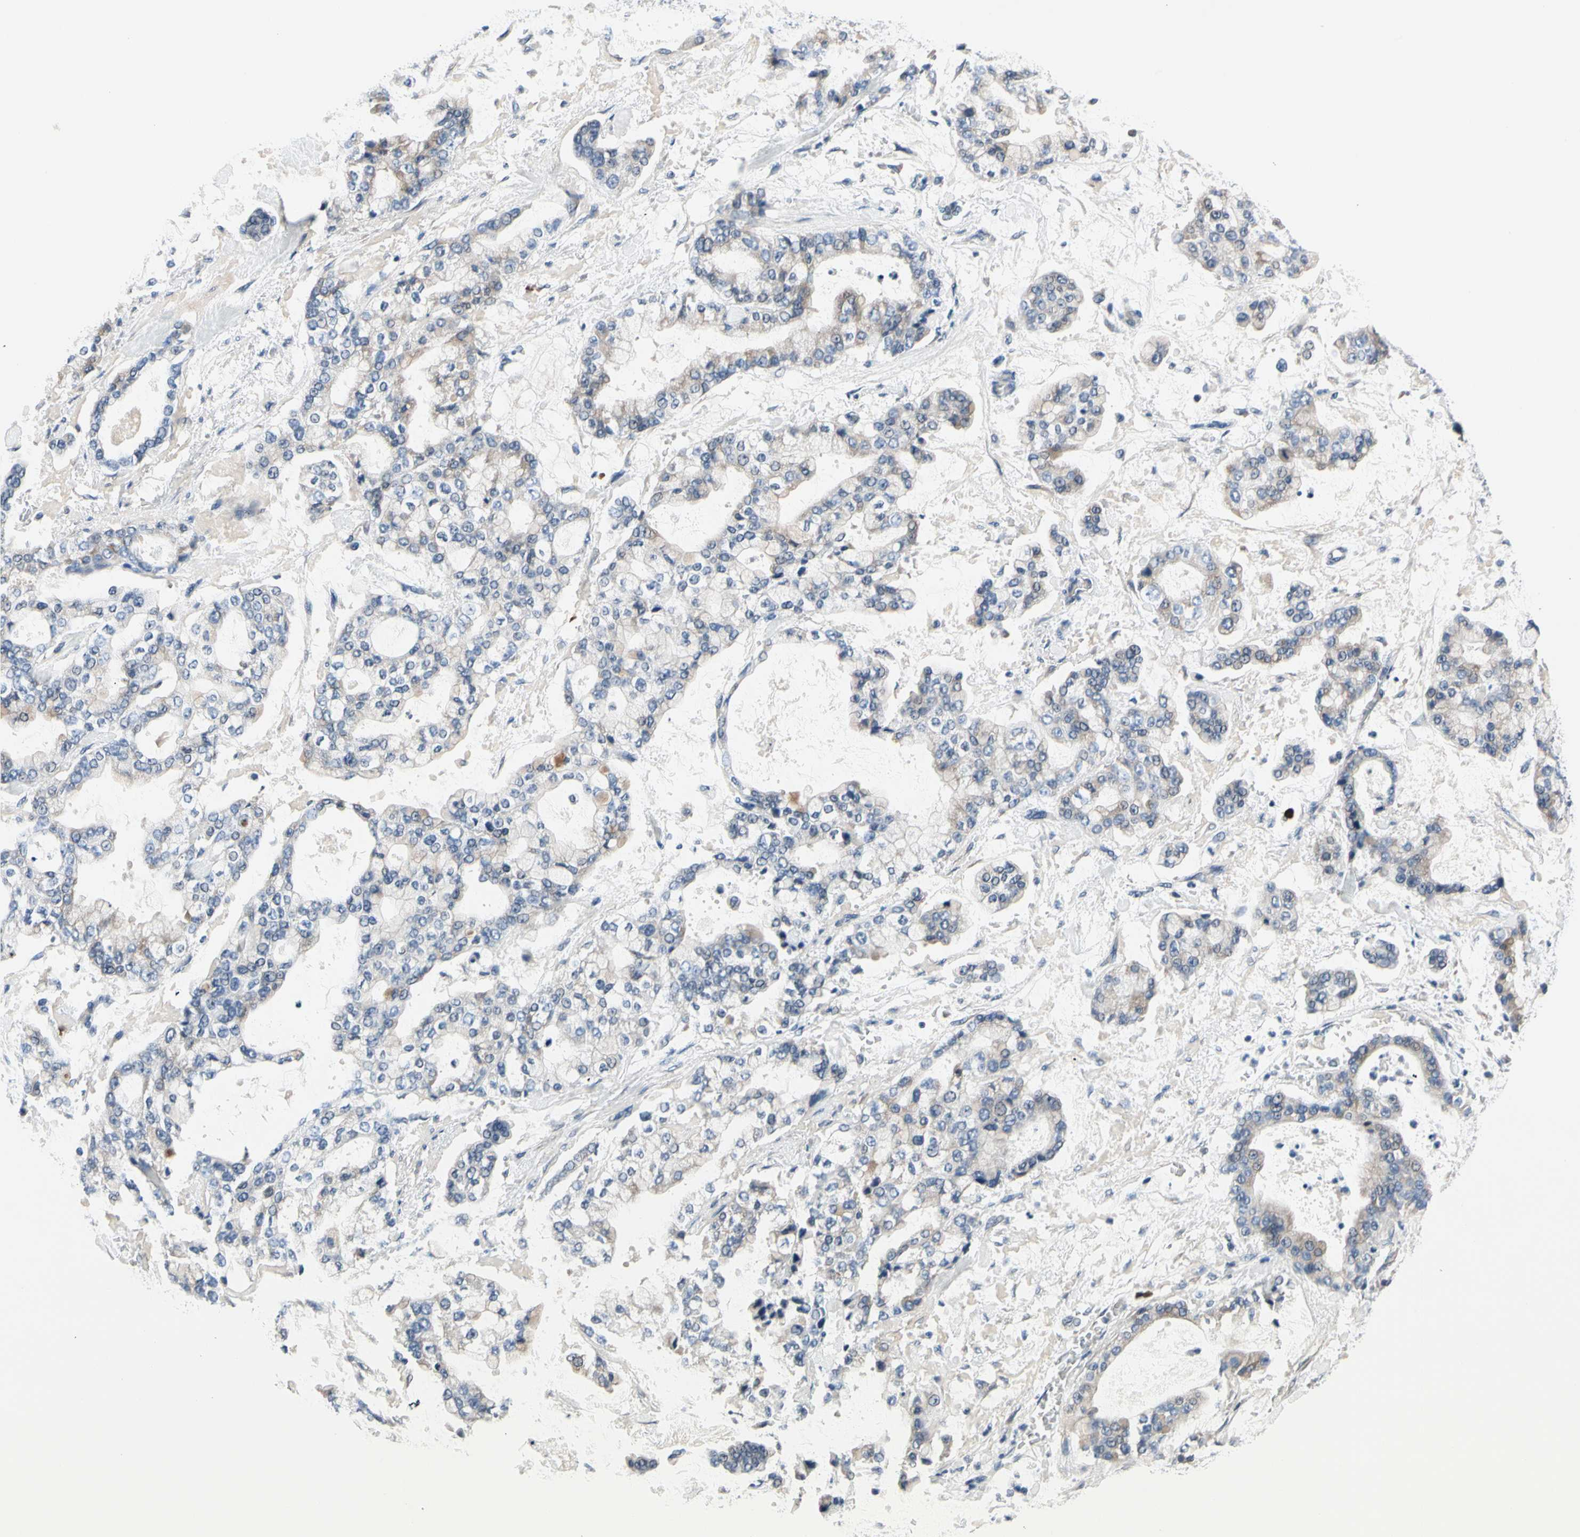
{"staining": {"intensity": "weak", "quantity": "25%-75%", "location": "cytoplasmic/membranous"}, "tissue": "stomach cancer", "cell_type": "Tumor cells", "image_type": "cancer", "snomed": [{"axis": "morphology", "description": "Normal tissue, NOS"}, {"axis": "morphology", "description": "Adenocarcinoma, NOS"}, {"axis": "topography", "description": "Stomach, upper"}, {"axis": "topography", "description": "Stomach"}], "caption": "Weak cytoplasmic/membranous positivity for a protein is identified in approximately 25%-75% of tumor cells of stomach cancer using immunohistochemistry.", "gene": "SELENOK", "patient": {"sex": "male", "age": 76}}